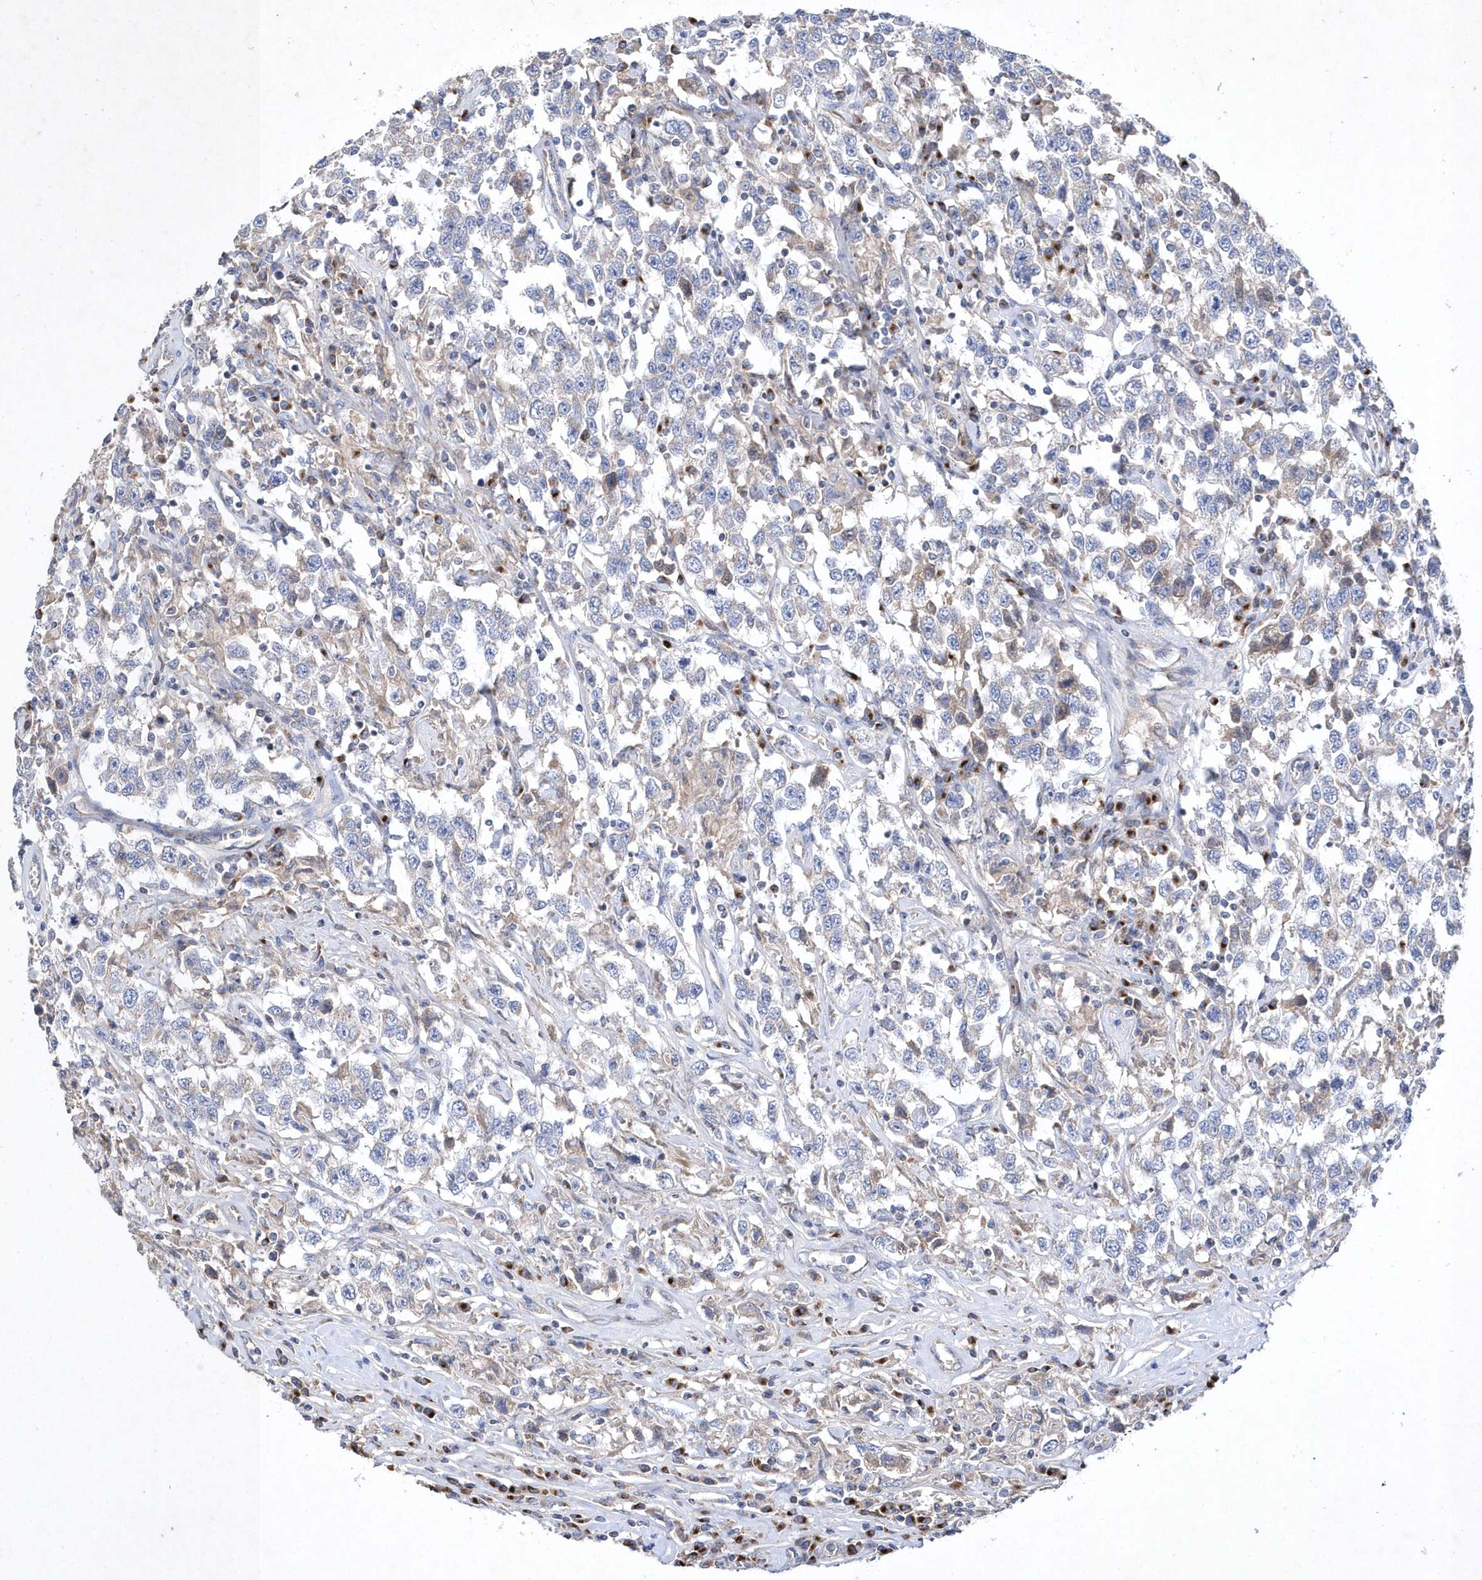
{"staining": {"intensity": "negative", "quantity": "none", "location": "none"}, "tissue": "testis cancer", "cell_type": "Tumor cells", "image_type": "cancer", "snomed": [{"axis": "morphology", "description": "Seminoma, NOS"}, {"axis": "topography", "description": "Testis"}], "caption": "The image displays no staining of tumor cells in seminoma (testis). (Stains: DAB (3,3'-diaminobenzidine) IHC with hematoxylin counter stain, Microscopy: brightfield microscopy at high magnification).", "gene": "METTL8", "patient": {"sex": "male", "age": 41}}